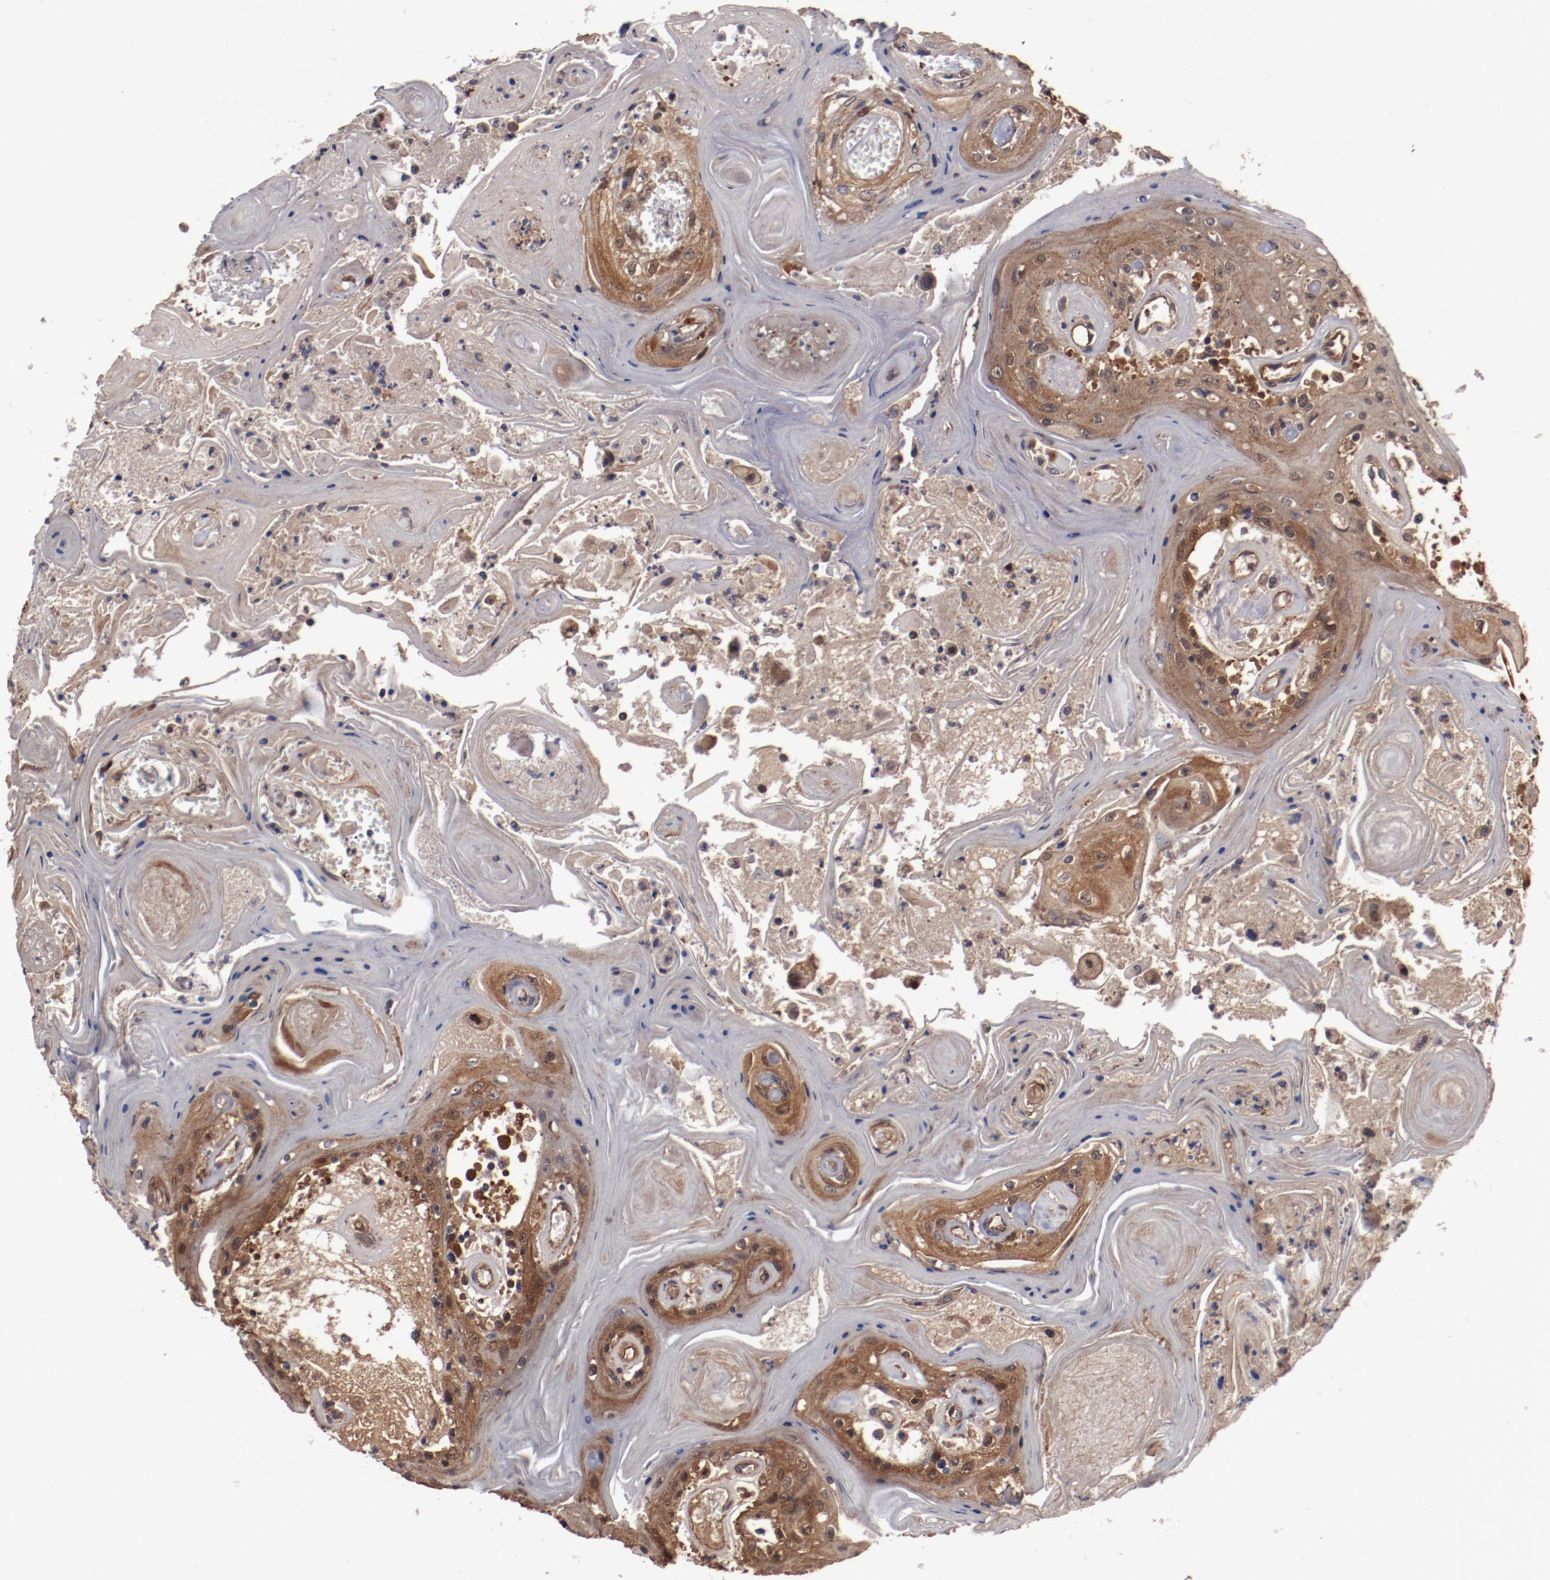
{"staining": {"intensity": "moderate", "quantity": ">75%", "location": "cytoplasmic/membranous"}, "tissue": "head and neck cancer", "cell_type": "Tumor cells", "image_type": "cancer", "snomed": [{"axis": "morphology", "description": "Squamous cell carcinoma, NOS"}, {"axis": "topography", "description": "Oral tissue"}, {"axis": "topography", "description": "Head-Neck"}], "caption": "Squamous cell carcinoma (head and neck) stained with DAB IHC exhibits medium levels of moderate cytoplasmic/membranous staining in about >75% of tumor cells. Nuclei are stained in blue.", "gene": "DNAAF2", "patient": {"sex": "female", "age": 76}}